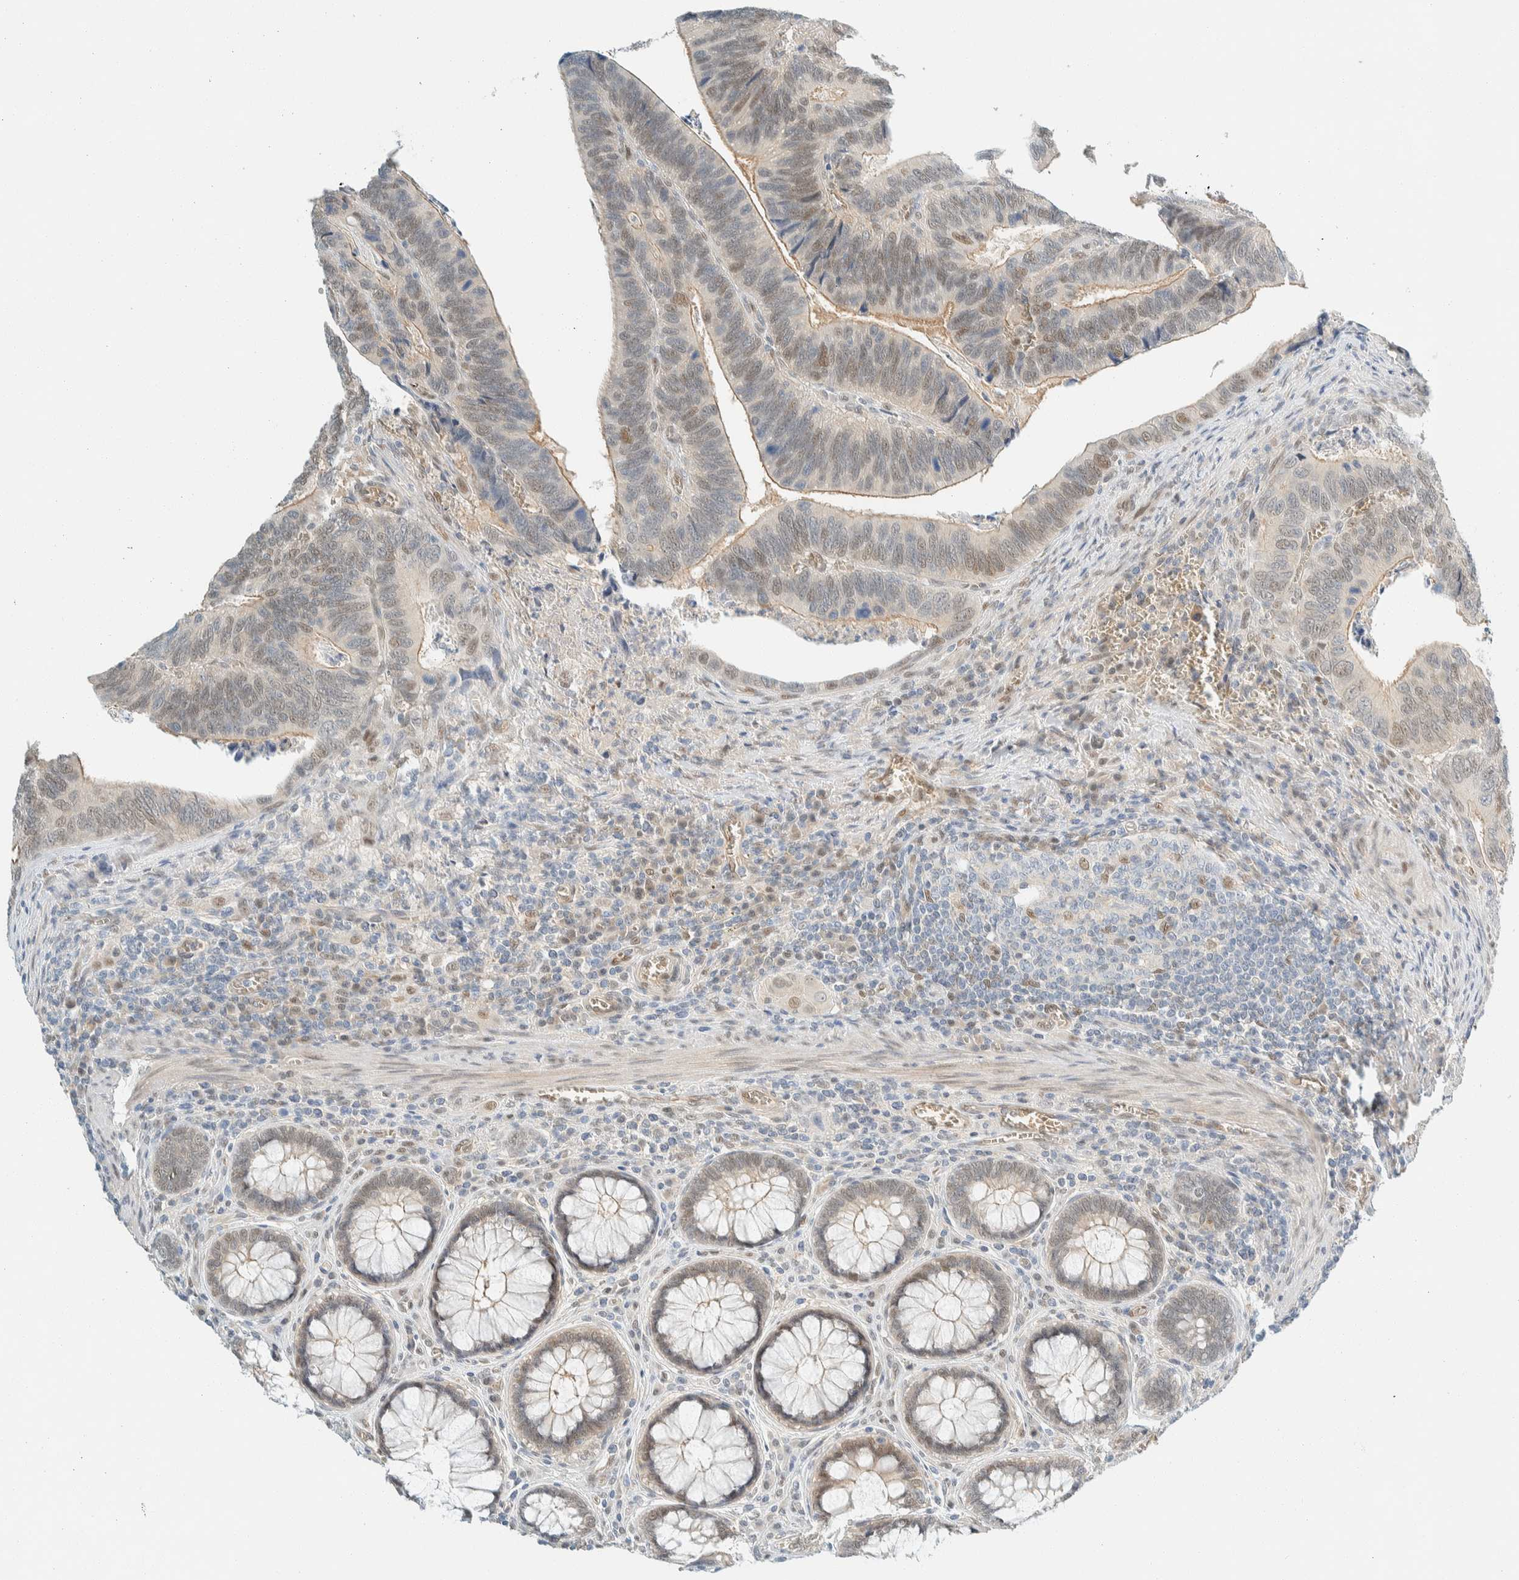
{"staining": {"intensity": "weak", "quantity": ">75%", "location": "cytoplasmic/membranous,nuclear"}, "tissue": "colorectal cancer", "cell_type": "Tumor cells", "image_type": "cancer", "snomed": [{"axis": "morphology", "description": "Inflammation, NOS"}, {"axis": "morphology", "description": "Adenocarcinoma, NOS"}, {"axis": "topography", "description": "Colon"}], "caption": "A low amount of weak cytoplasmic/membranous and nuclear staining is seen in about >75% of tumor cells in colorectal cancer (adenocarcinoma) tissue.", "gene": "TSTD2", "patient": {"sex": "male", "age": 72}}